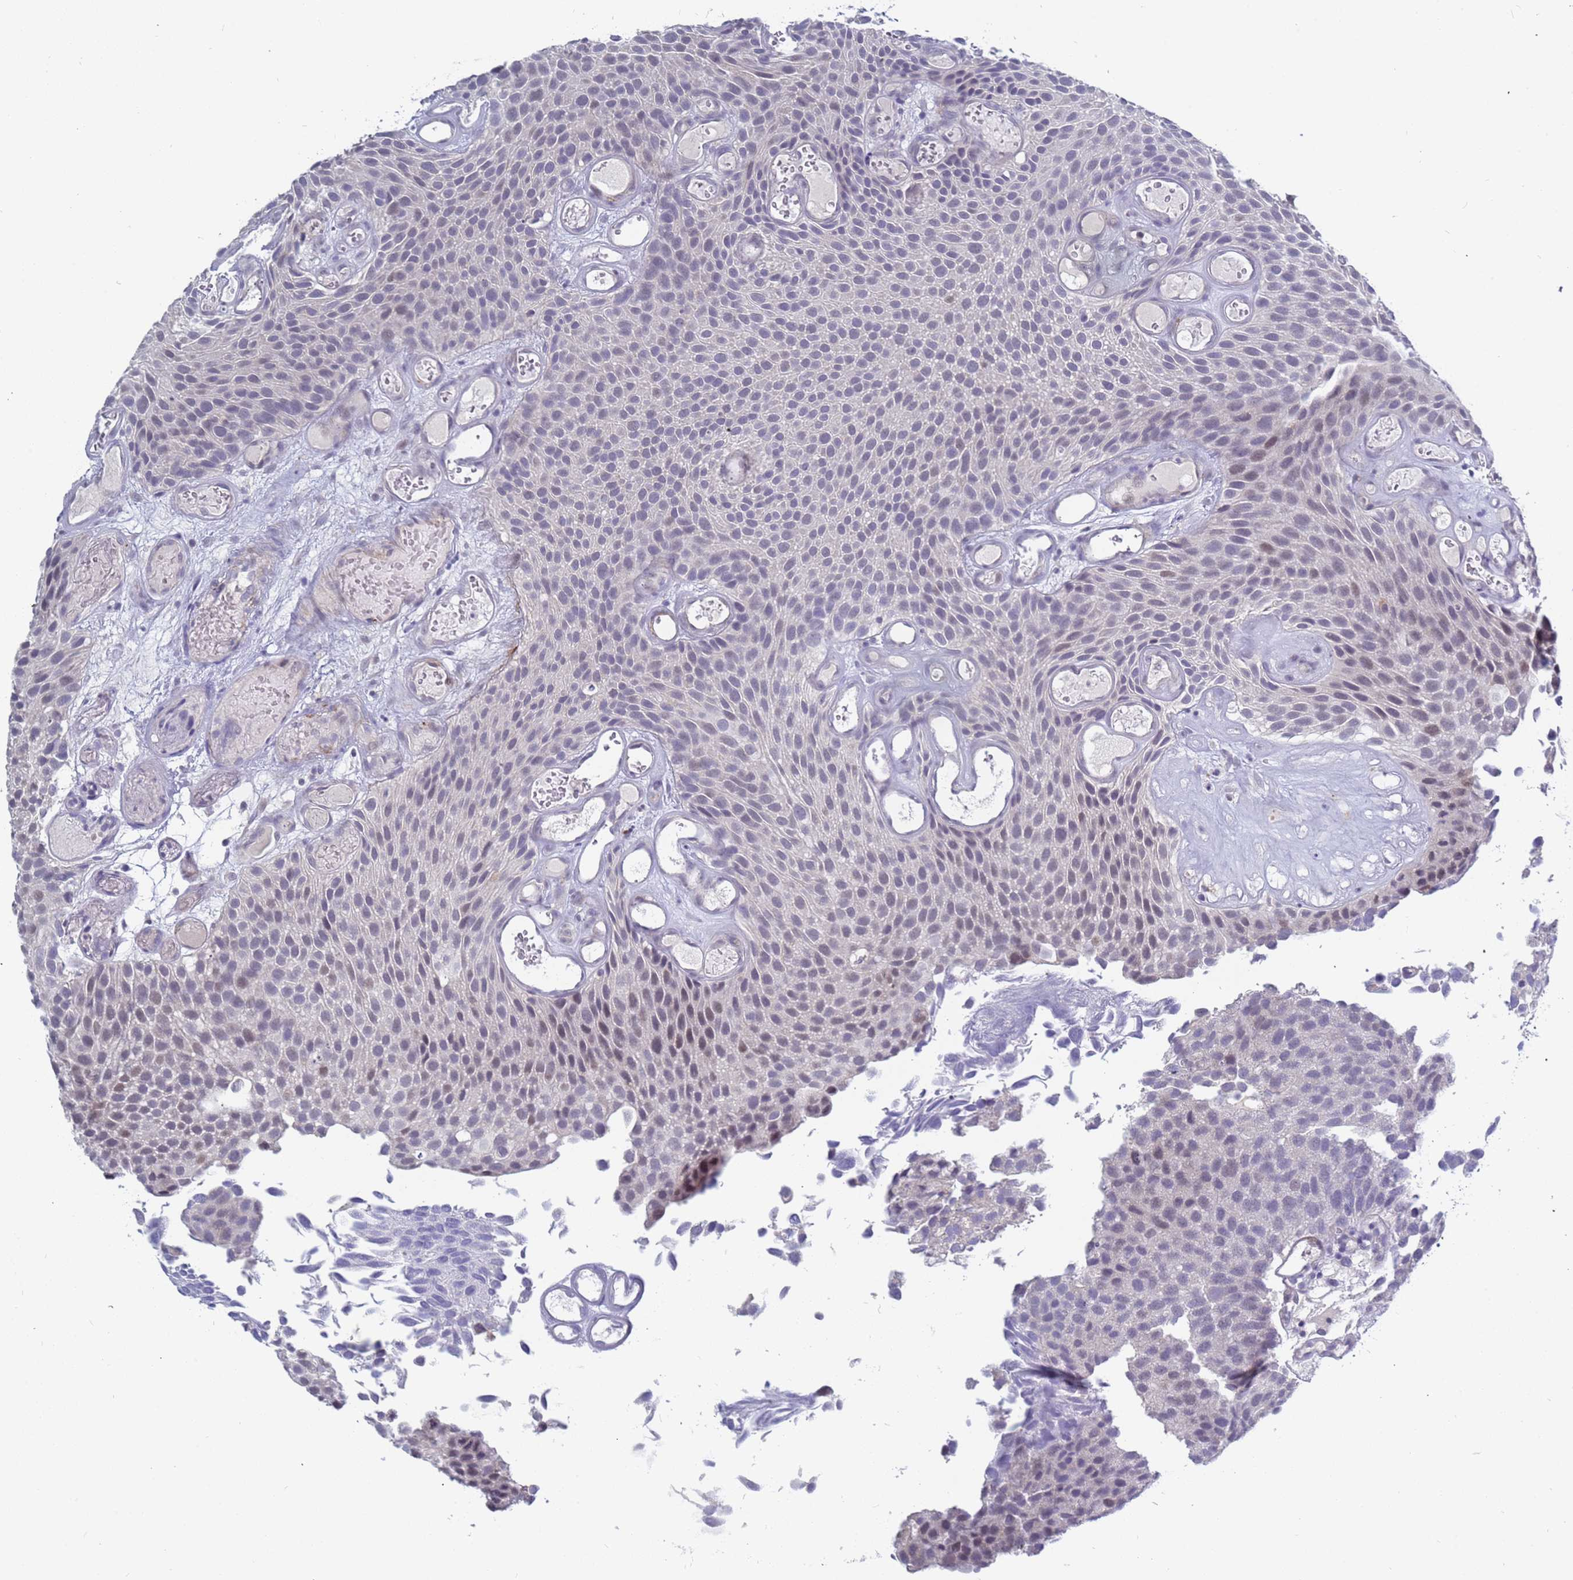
{"staining": {"intensity": "weak", "quantity": "<25%", "location": "nuclear"}, "tissue": "urothelial cancer", "cell_type": "Tumor cells", "image_type": "cancer", "snomed": [{"axis": "morphology", "description": "Urothelial carcinoma, Low grade"}, {"axis": "topography", "description": "Urinary bladder"}], "caption": "A photomicrograph of low-grade urothelial carcinoma stained for a protein exhibits no brown staining in tumor cells.", "gene": "CXorf65", "patient": {"sex": "male", "age": 89}}